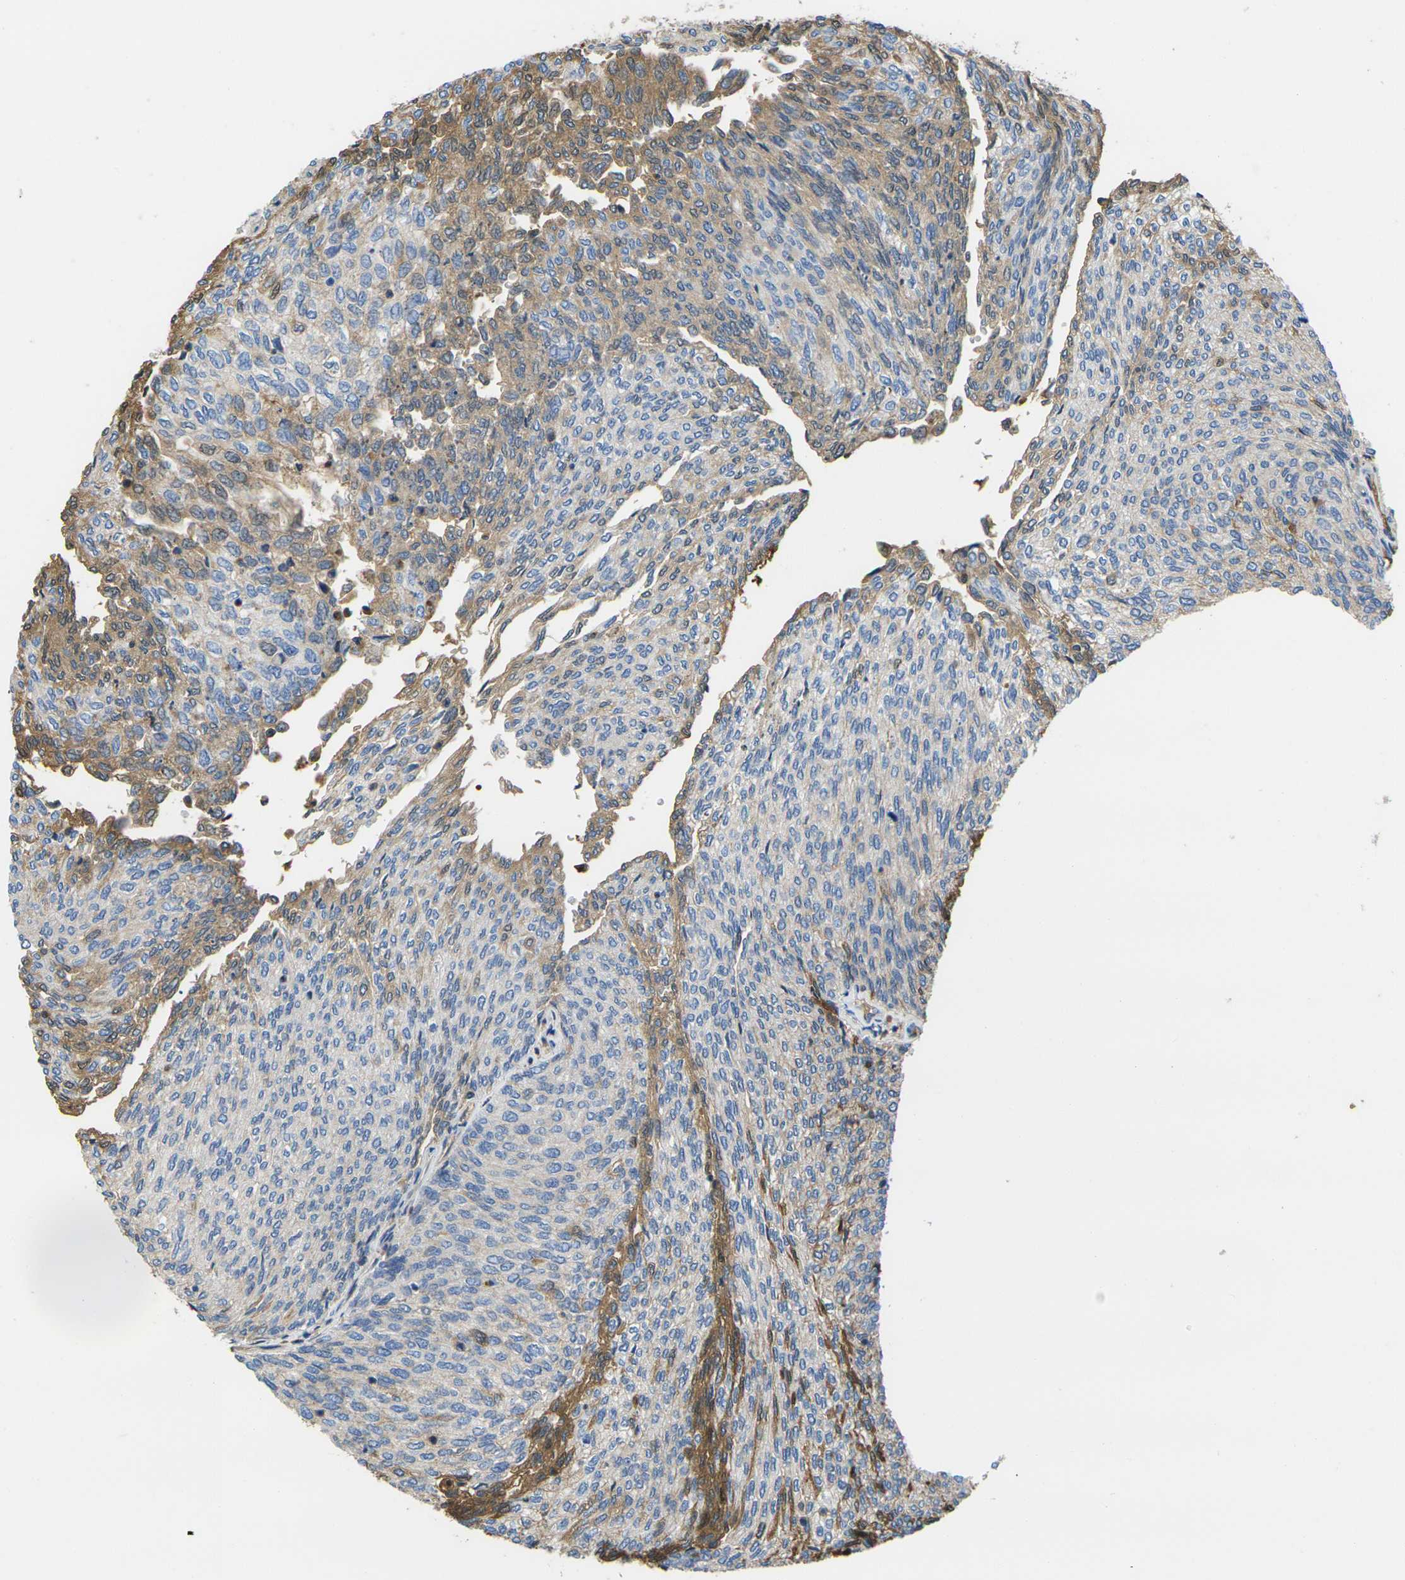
{"staining": {"intensity": "moderate", "quantity": "25%-75%", "location": "cytoplasmic/membranous"}, "tissue": "urothelial cancer", "cell_type": "Tumor cells", "image_type": "cancer", "snomed": [{"axis": "morphology", "description": "Urothelial carcinoma, Low grade"}, {"axis": "topography", "description": "Urinary bladder"}], "caption": "A brown stain shows moderate cytoplasmic/membranous positivity of a protein in human urothelial cancer tumor cells.", "gene": "GREM2", "patient": {"sex": "female", "age": 79}}